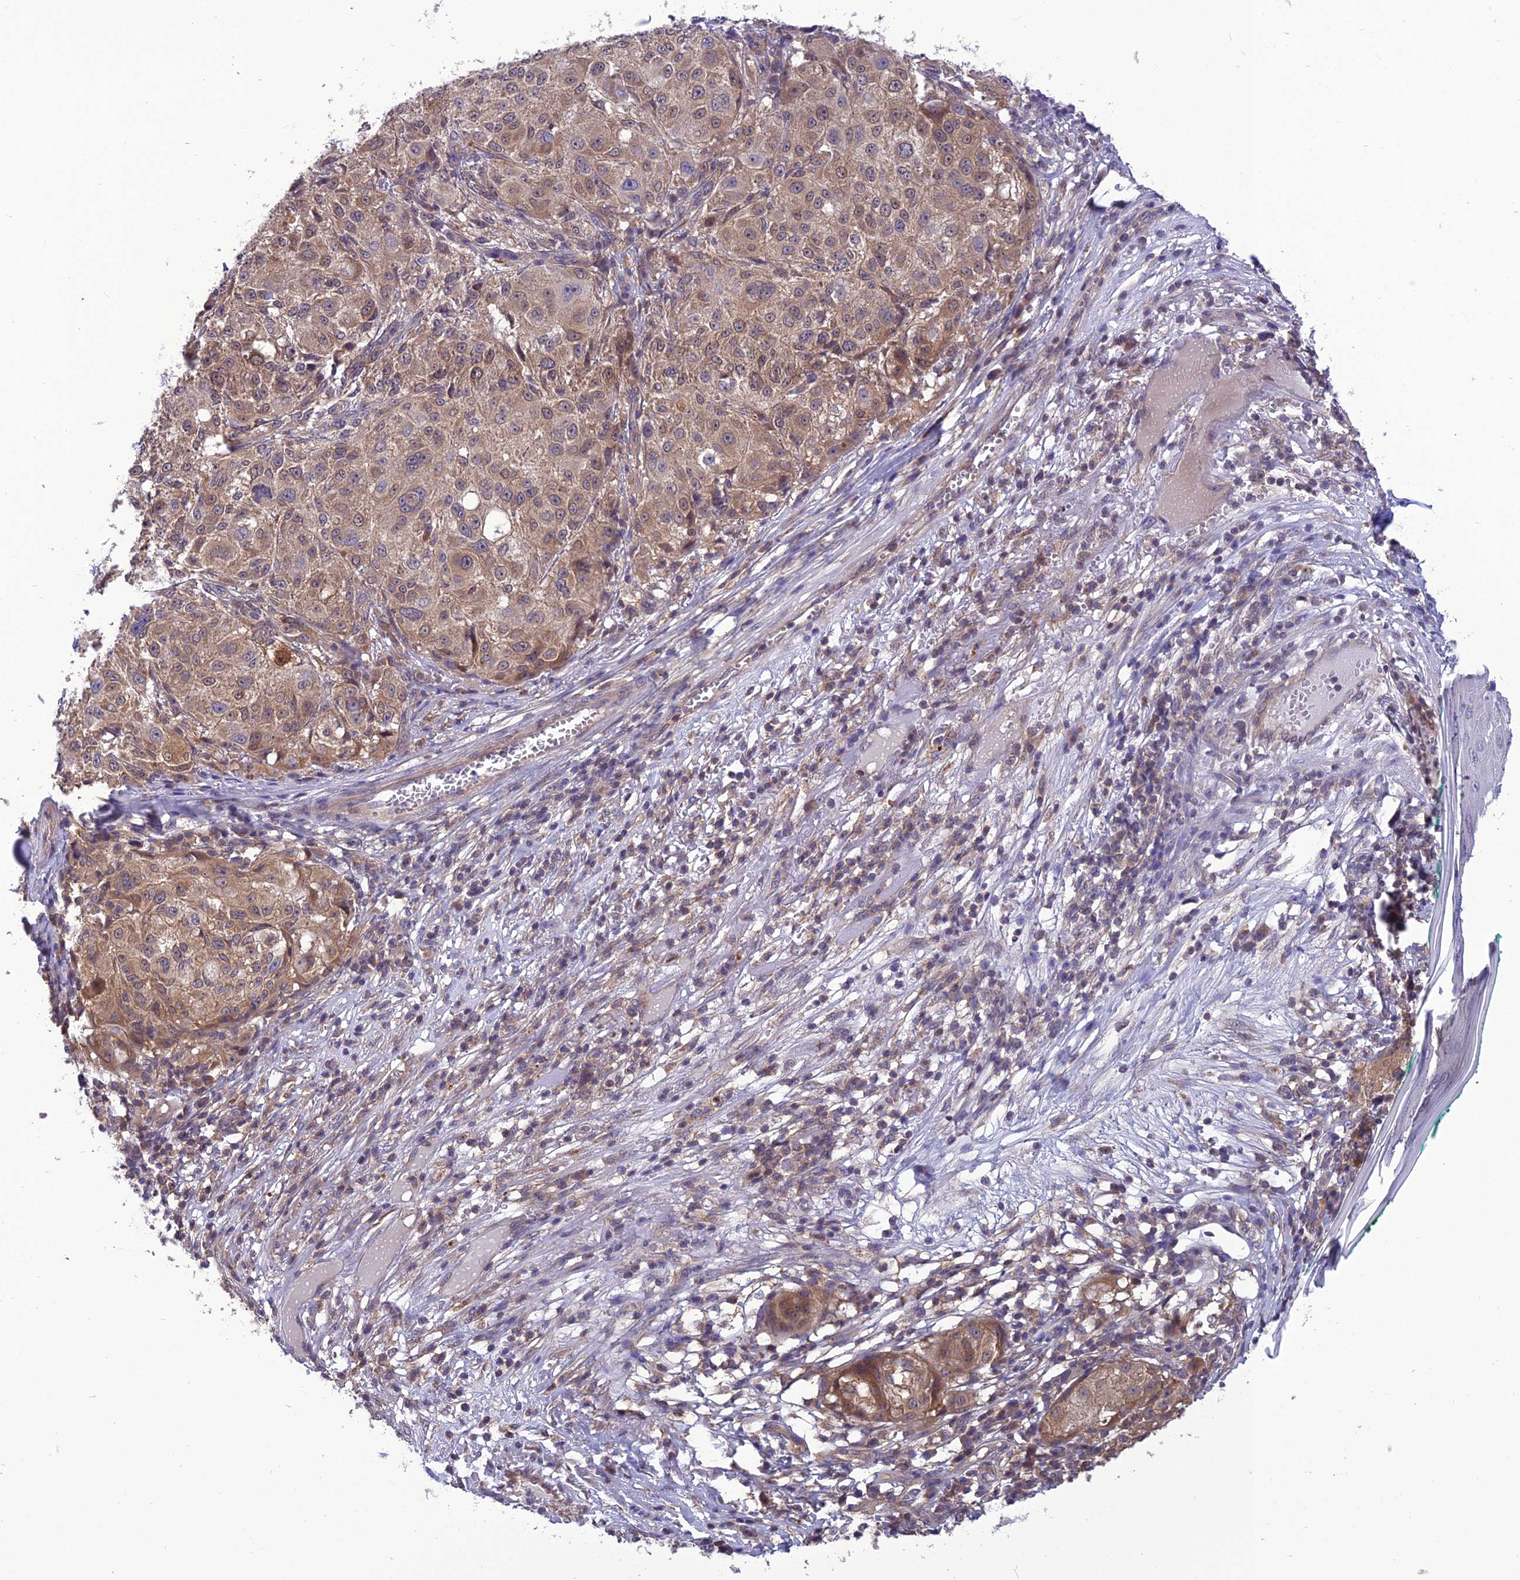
{"staining": {"intensity": "weak", "quantity": ">75%", "location": "cytoplasmic/membranous"}, "tissue": "melanoma", "cell_type": "Tumor cells", "image_type": "cancer", "snomed": [{"axis": "morphology", "description": "Necrosis, NOS"}, {"axis": "morphology", "description": "Malignant melanoma, NOS"}, {"axis": "topography", "description": "Skin"}], "caption": "A brown stain highlights weak cytoplasmic/membranous expression of a protein in melanoma tumor cells.", "gene": "PSMF1", "patient": {"sex": "female", "age": 87}}